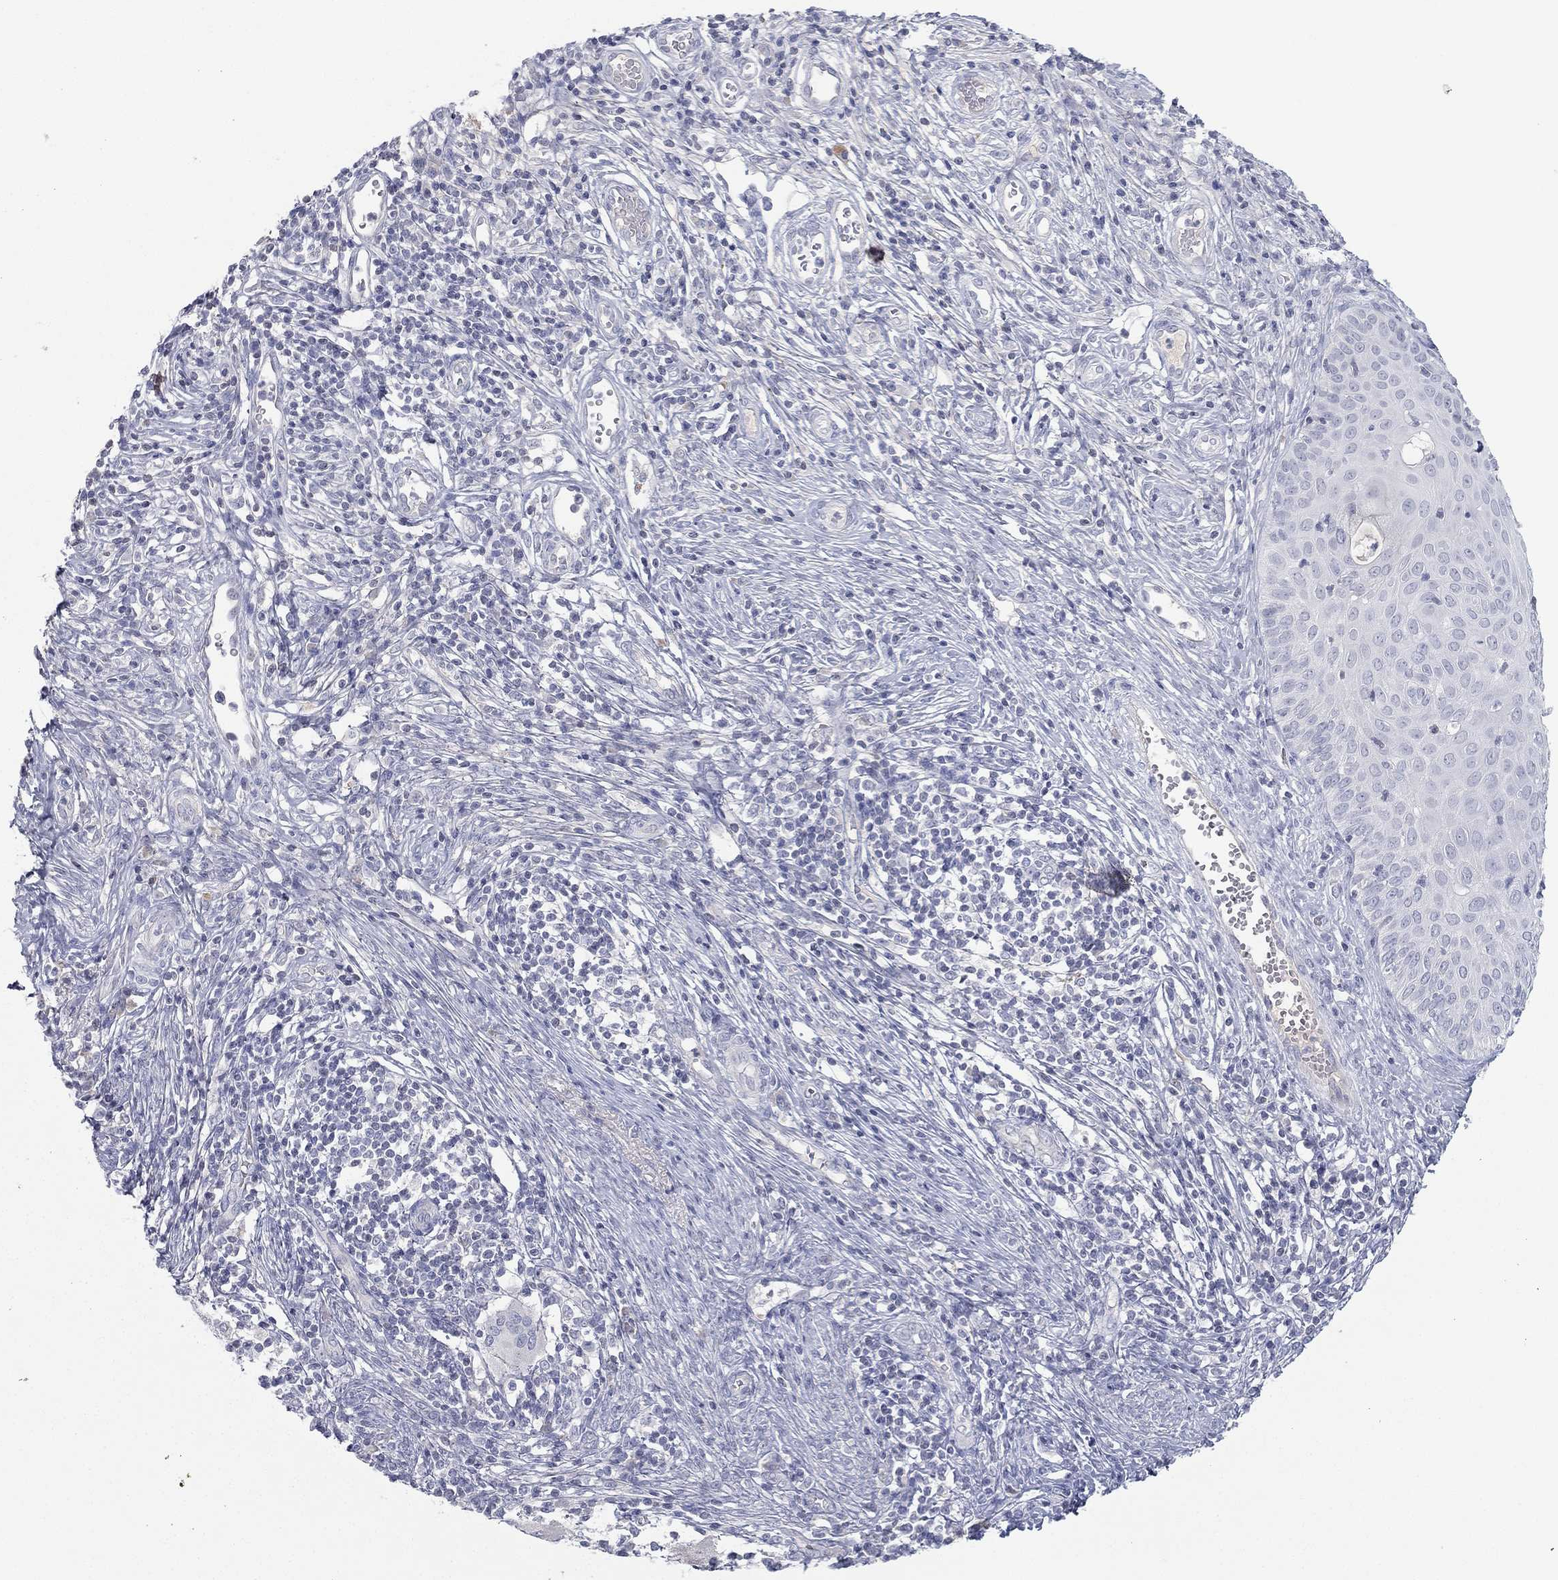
{"staining": {"intensity": "negative", "quantity": "none", "location": "none"}, "tissue": "cervical cancer", "cell_type": "Tumor cells", "image_type": "cancer", "snomed": [{"axis": "morphology", "description": "Normal tissue, NOS"}, {"axis": "morphology", "description": "Squamous cell carcinoma, NOS"}, {"axis": "topography", "description": "Cervix"}], "caption": "DAB (3,3'-diaminobenzidine) immunohistochemical staining of cervical cancer reveals no significant staining in tumor cells.", "gene": "CPT1B", "patient": {"sex": "female", "age": 39}}